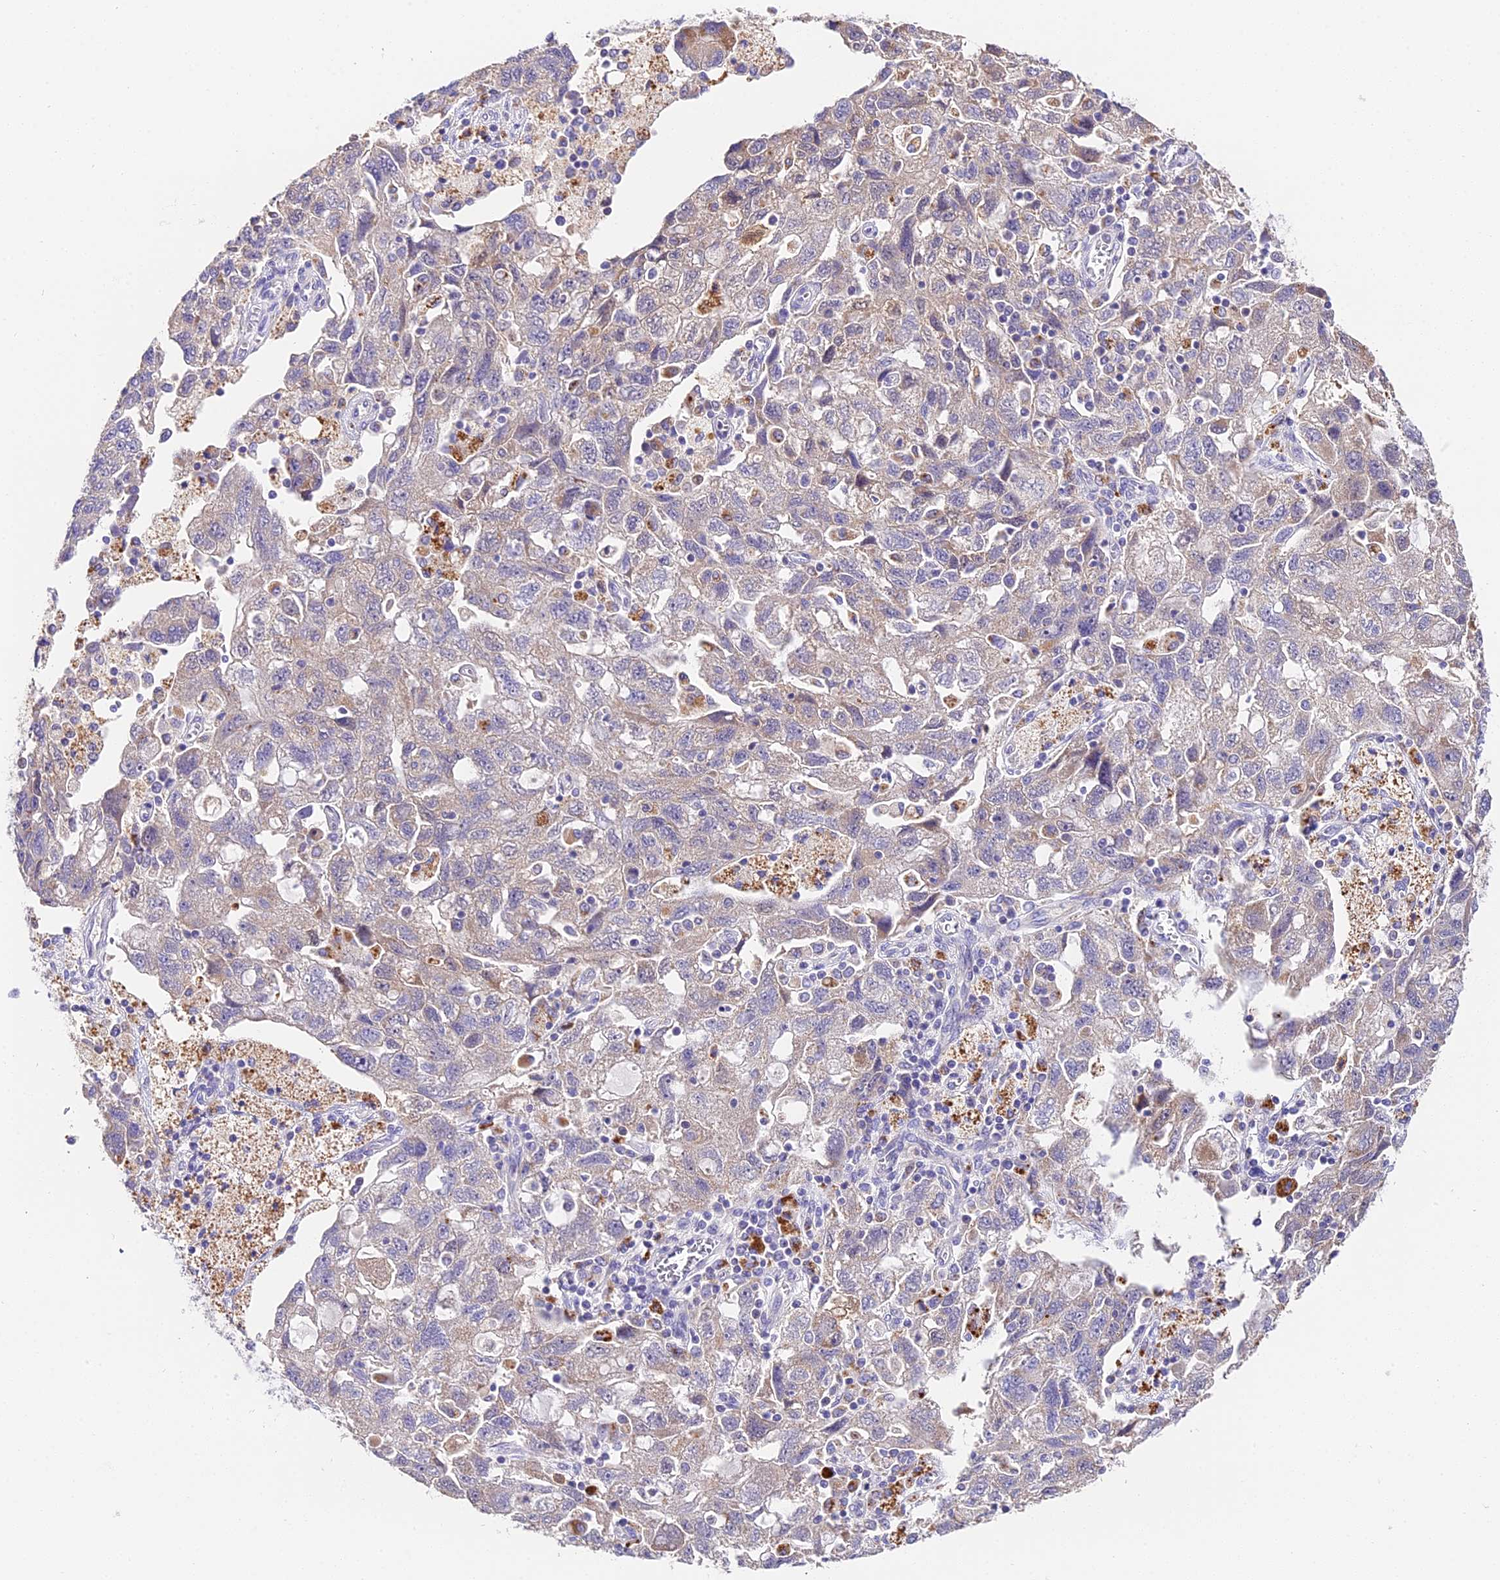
{"staining": {"intensity": "weak", "quantity": "<25%", "location": "cytoplasmic/membranous"}, "tissue": "ovarian cancer", "cell_type": "Tumor cells", "image_type": "cancer", "snomed": [{"axis": "morphology", "description": "Carcinoma, NOS"}, {"axis": "morphology", "description": "Cystadenocarcinoma, serous, NOS"}, {"axis": "topography", "description": "Ovary"}], "caption": "Immunohistochemistry image of human ovarian cancer (serous cystadenocarcinoma) stained for a protein (brown), which shows no positivity in tumor cells.", "gene": "LYPD6", "patient": {"sex": "female", "age": 69}}